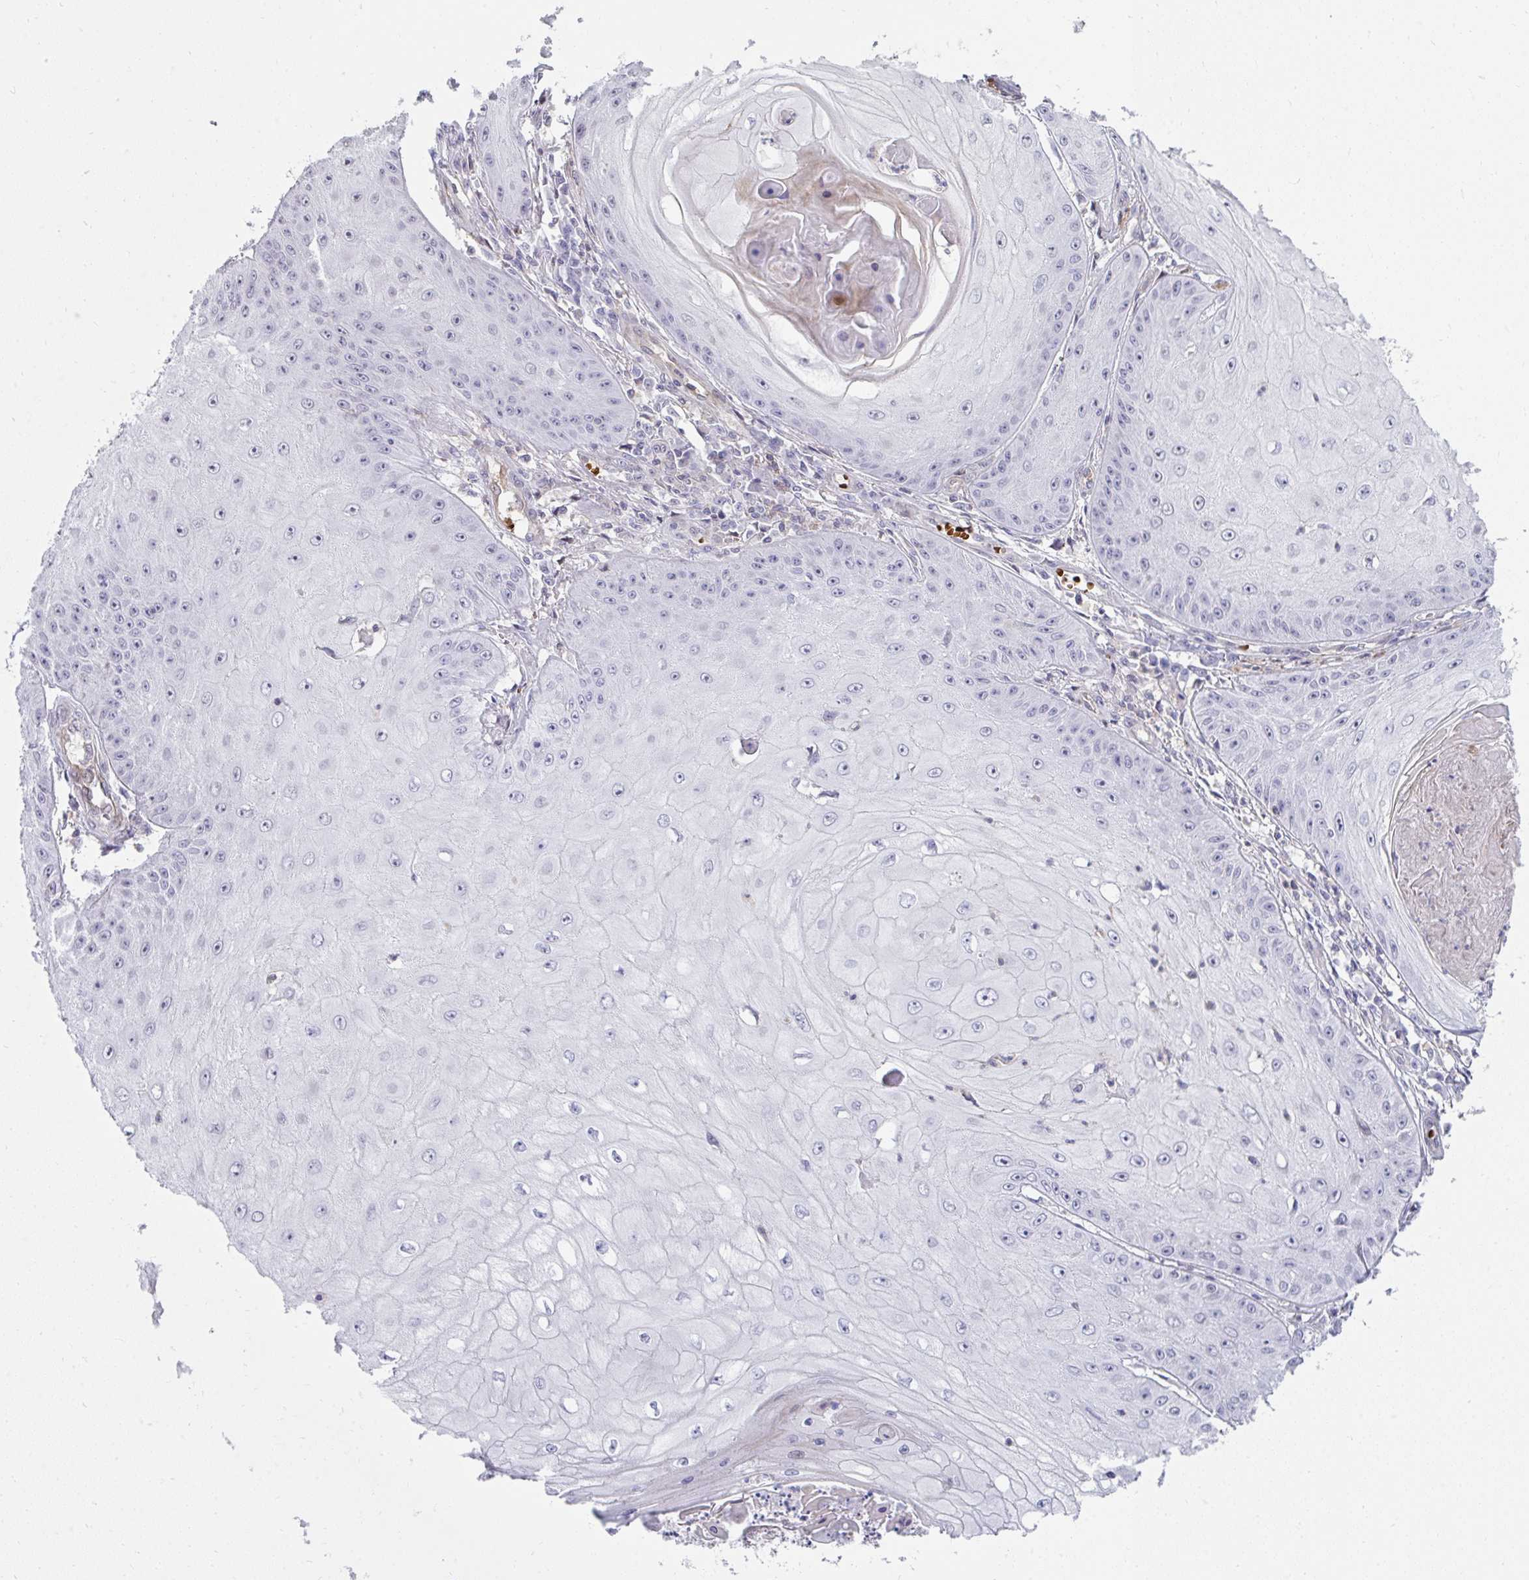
{"staining": {"intensity": "negative", "quantity": "none", "location": "none"}, "tissue": "skin cancer", "cell_type": "Tumor cells", "image_type": "cancer", "snomed": [{"axis": "morphology", "description": "Squamous cell carcinoma, NOS"}, {"axis": "topography", "description": "Skin"}], "caption": "DAB (3,3'-diaminobenzidine) immunohistochemical staining of squamous cell carcinoma (skin) demonstrates no significant positivity in tumor cells.", "gene": "FOXN3", "patient": {"sex": "male", "age": 70}}